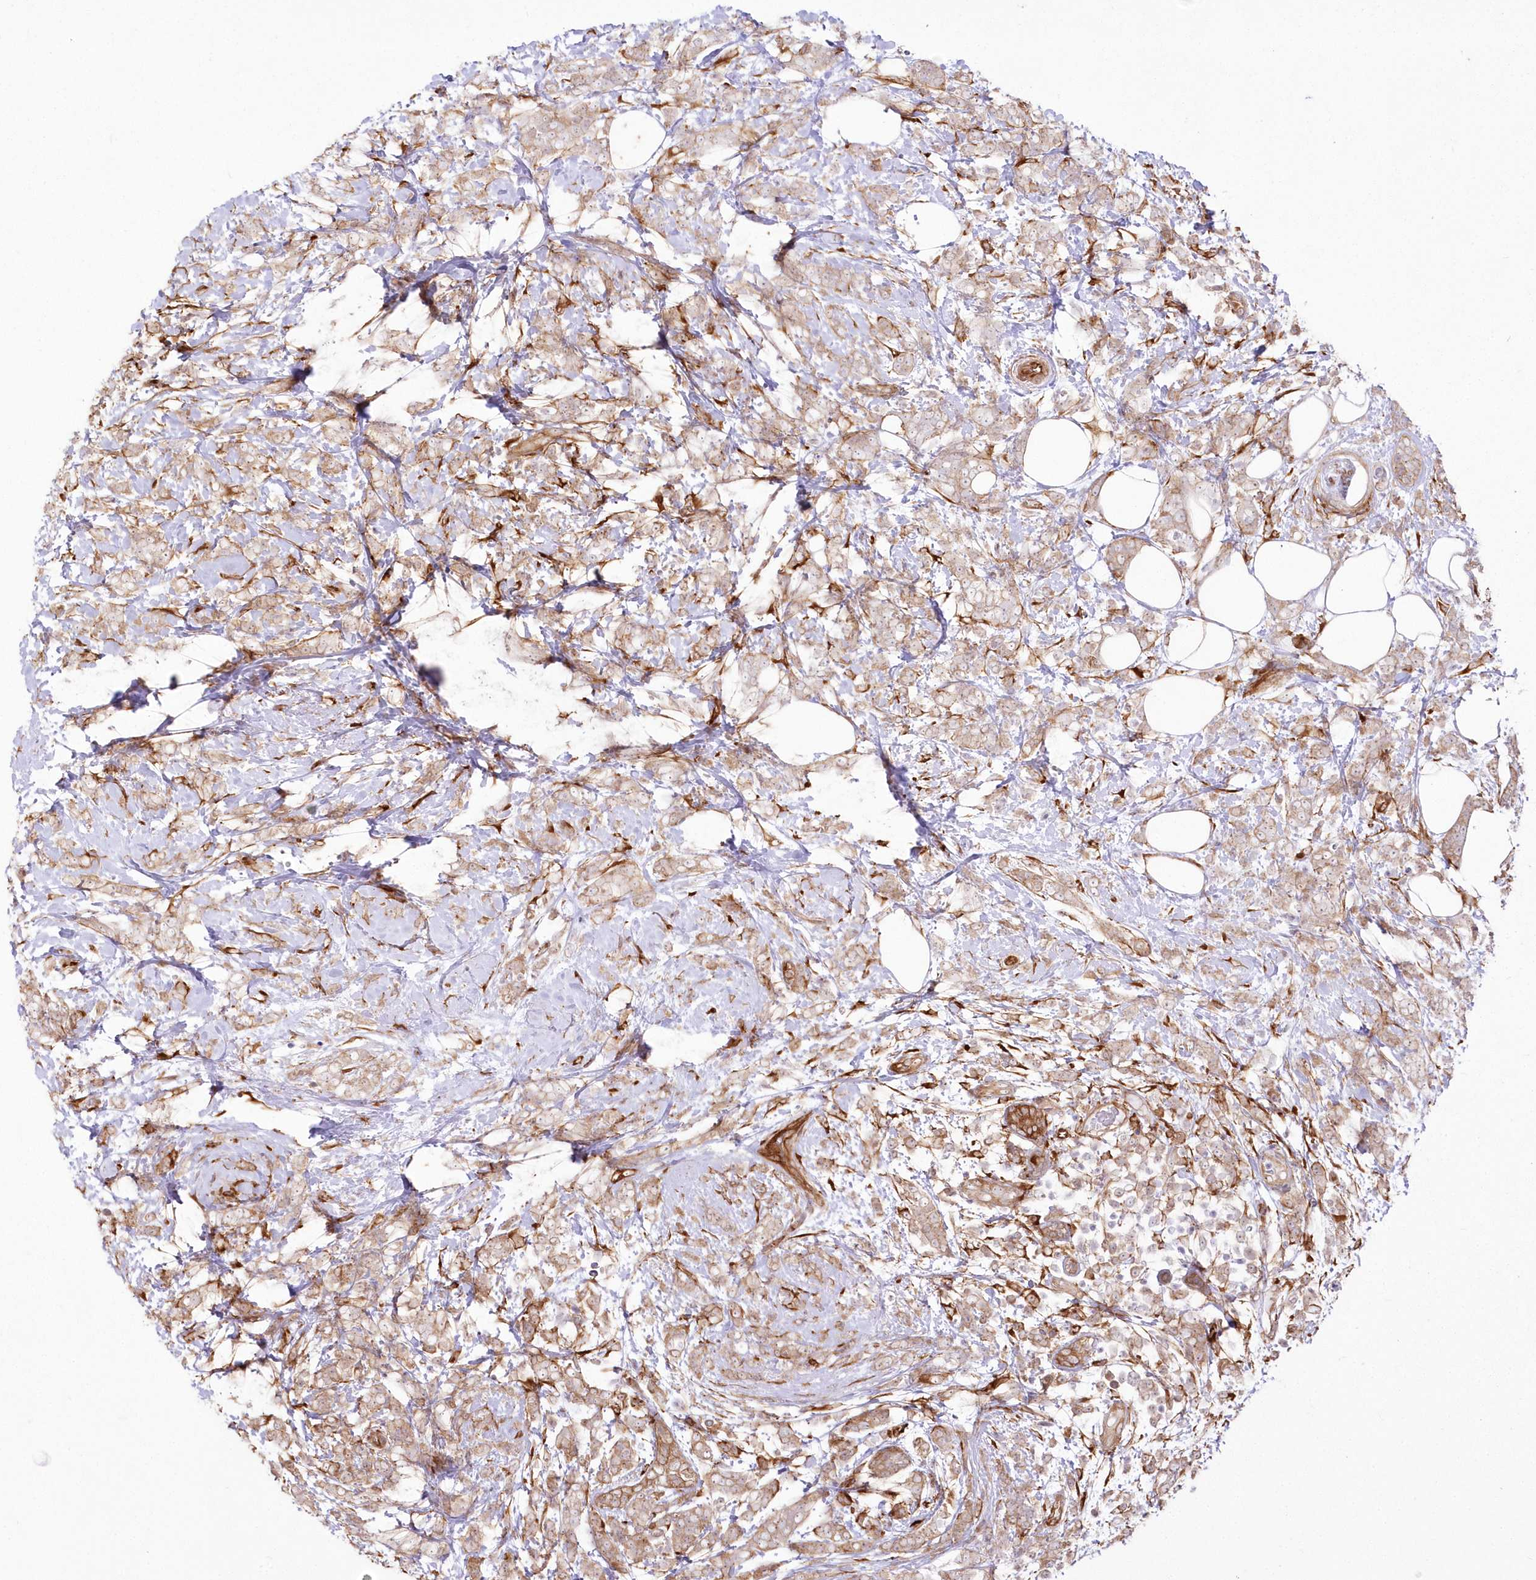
{"staining": {"intensity": "weak", "quantity": ">75%", "location": "cytoplasmic/membranous"}, "tissue": "breast cancer", "cell_type": "Tumor cells", "image_type": "cancer", "snomed": [{"axis": "morphology", "description": "Lobular carcinoma"}, {"axis": "topography", "description": "Breast"}], "caption": "Breast lobular carcinoma stained for a protein (brown) reveals weak cytoplasmic/membranous positive staining in approximately >75% of tumor cells.", "gene": "SH3PXD2B", "patient": {"sex": "female", "age": 58}}